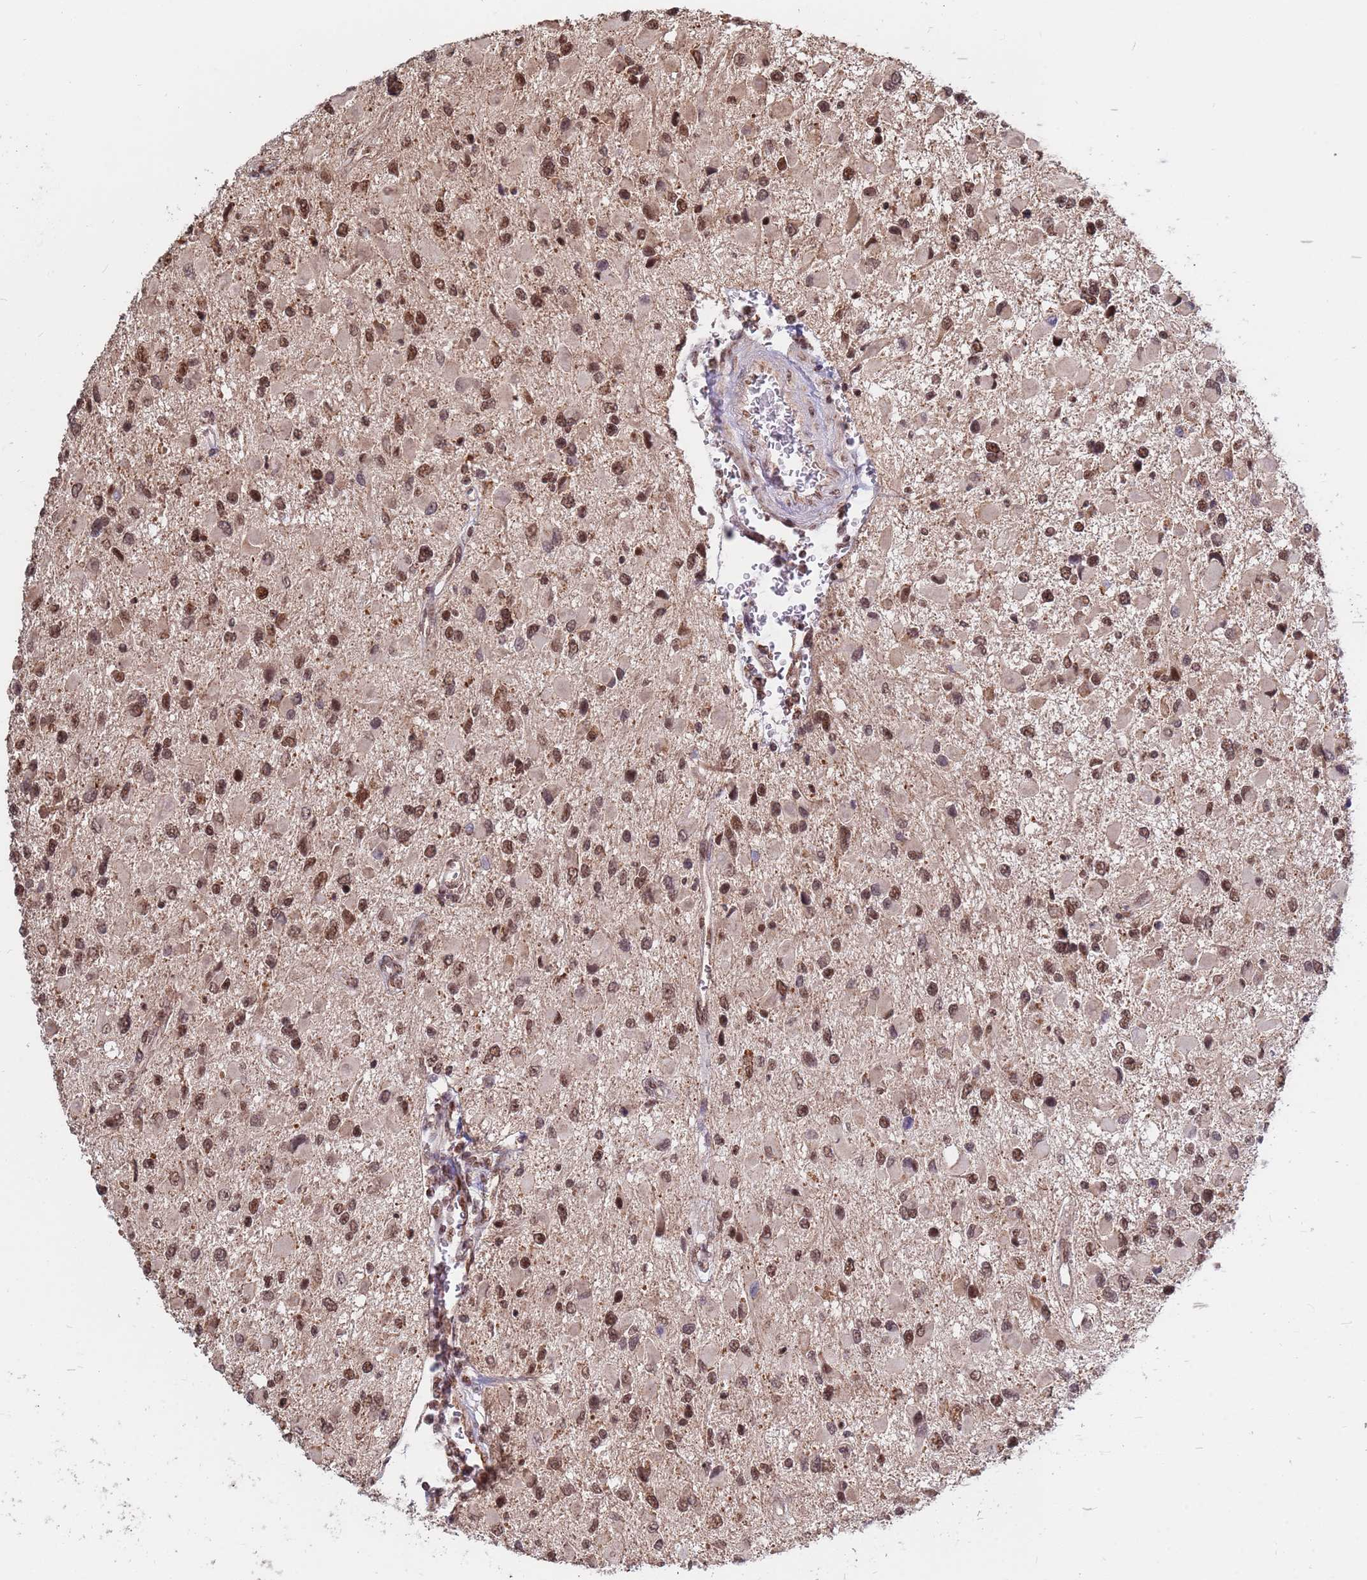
{"staining": {"intensity": "moderate", "quantity": ">75%", "location": "nuclear"}, "tissue": "glioma", "cell_type": "Tumor cells", "image_type": "cancer", "snomed": [{"axis": "morphology", "description": "Glioma, malignant, High grade"}, {"axis": "topography", "description": "Brain"}], "caption": "Protein staining of high-grade glioma (malignant) tissue displays moderate nuclear positivity in approximately >75% of tumor cells. (DAB IHC with brightfield microscopy, high magnification).", "gene": "DENND2B", "patient": {"sex": "male", "age": 53}}